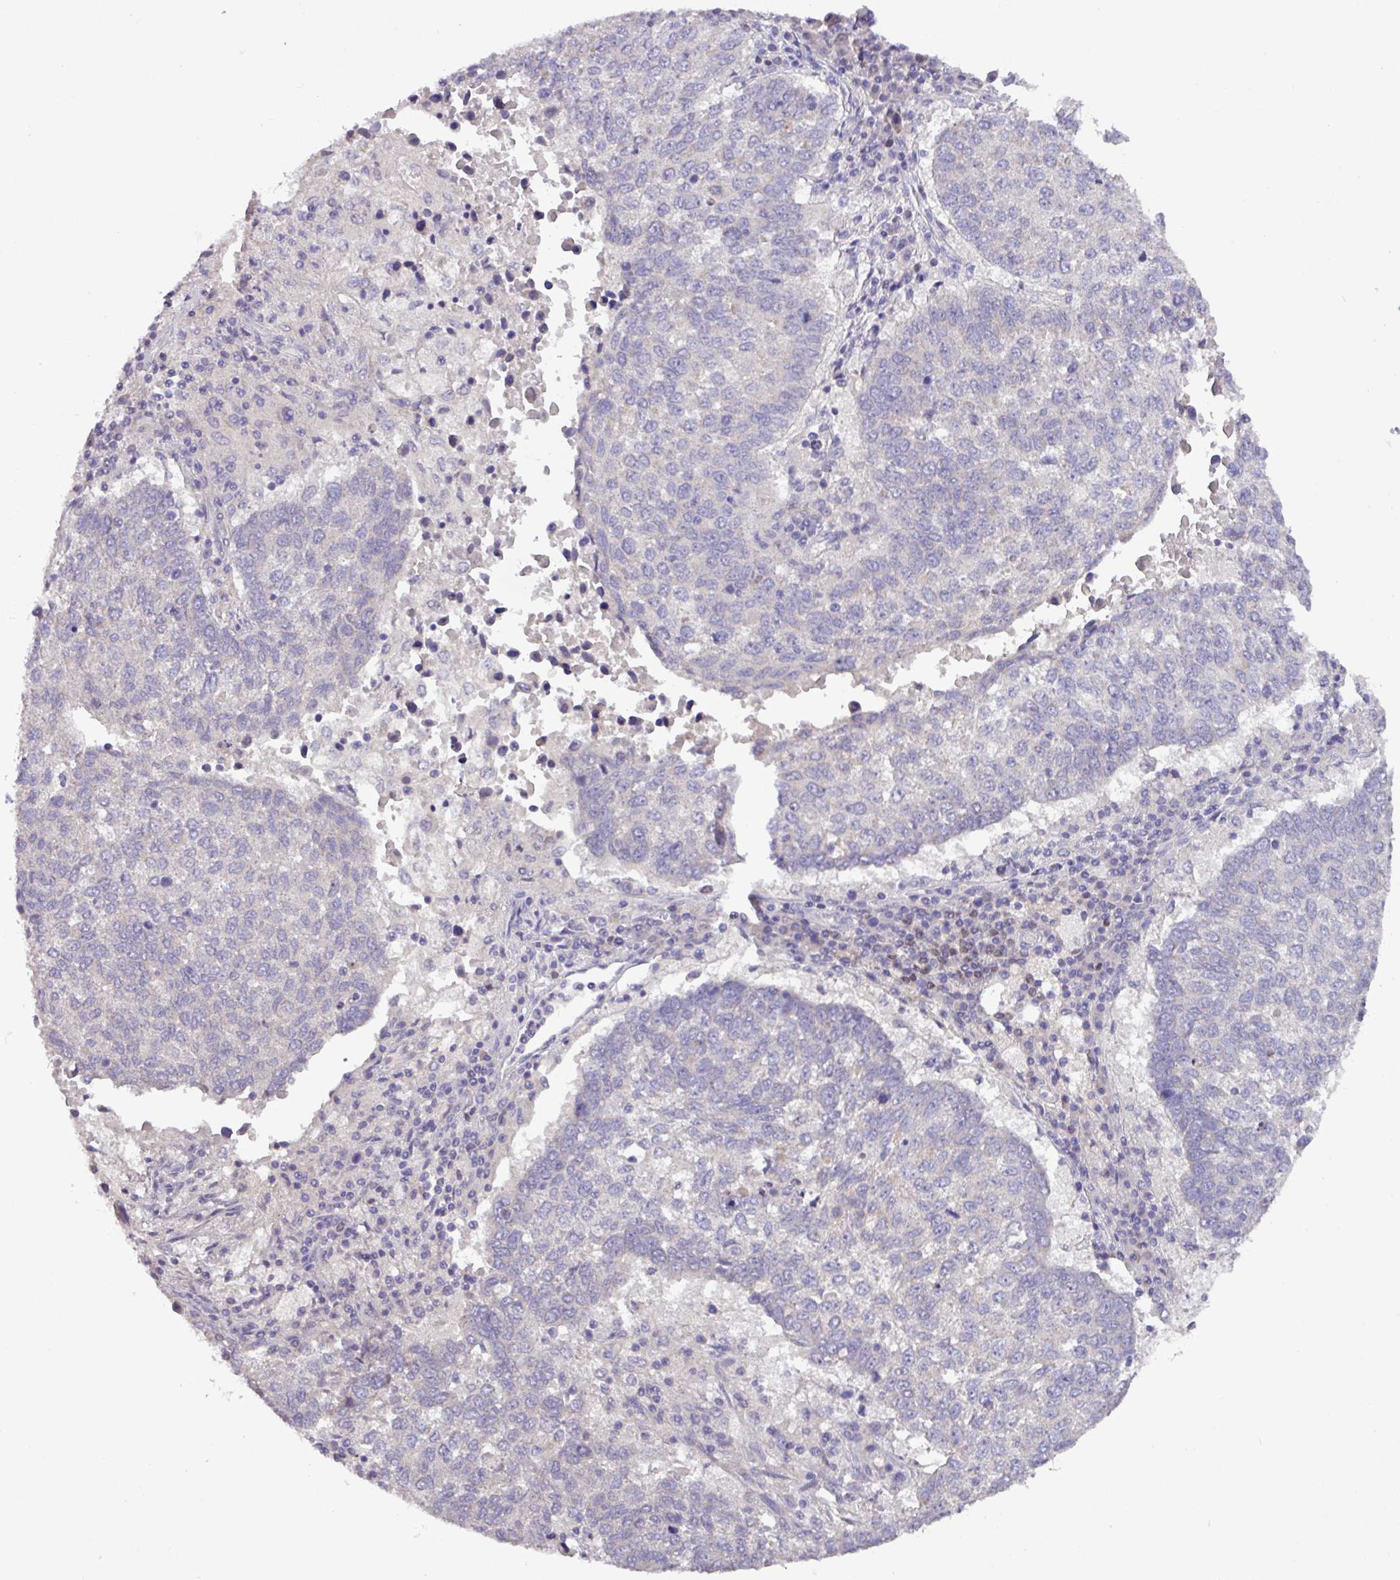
{"staining": {"intensity": "negative", "quantity": "none", "location": "none"}, "tissue": "lung cancer", "cell_type": "Tumor cells", "image_type": "cancer", "snomed": [{"axis": "morphology", "description": "Squamous cell carcinoma, NOS"}, {"axis": "topography", "description": "Lung"}], "caption": "There is no significant staining in tumor cells of lung cancer (squamous cell carcinoma).", "gene": "PAX8", "patient": {"sex": "male", "age": 73}}